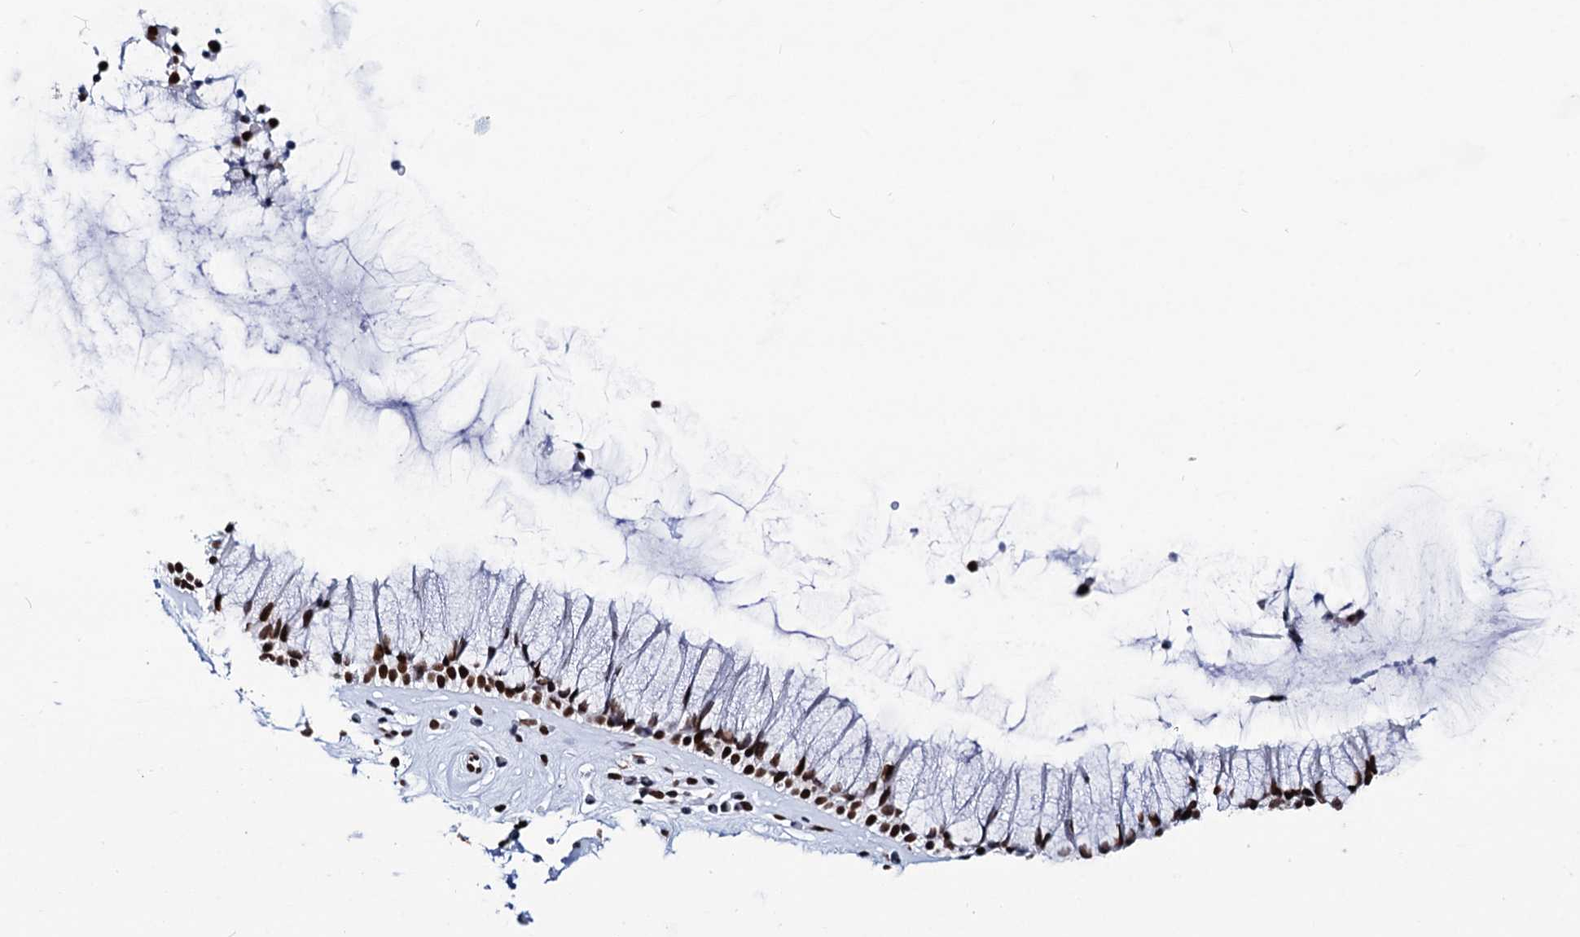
{"staining": {"intensity": "strong", "quantity": ">75%", "location": "nuclear"}, "tissue": "nasopharynx", "cell_type": "Respiratory epithelial cells", "image_type": "normal", "snomed": [{"axis": "morphology", "description": "Normal tissue, NOS"}, {"axis": "morphology", "description": "Inflammation, NOS"}, {"axis": "topography", "description": "Nasopharynx"}], "caption": "Immunohistochemistry (IHC) (DAB) staining of benign human nasopharynx exhibits strong nuclear protein positivity in approximately >75% of respiratory epithelial cells.", "gene": "MATR3", "patient": {"sex": "male", "age": 29}}